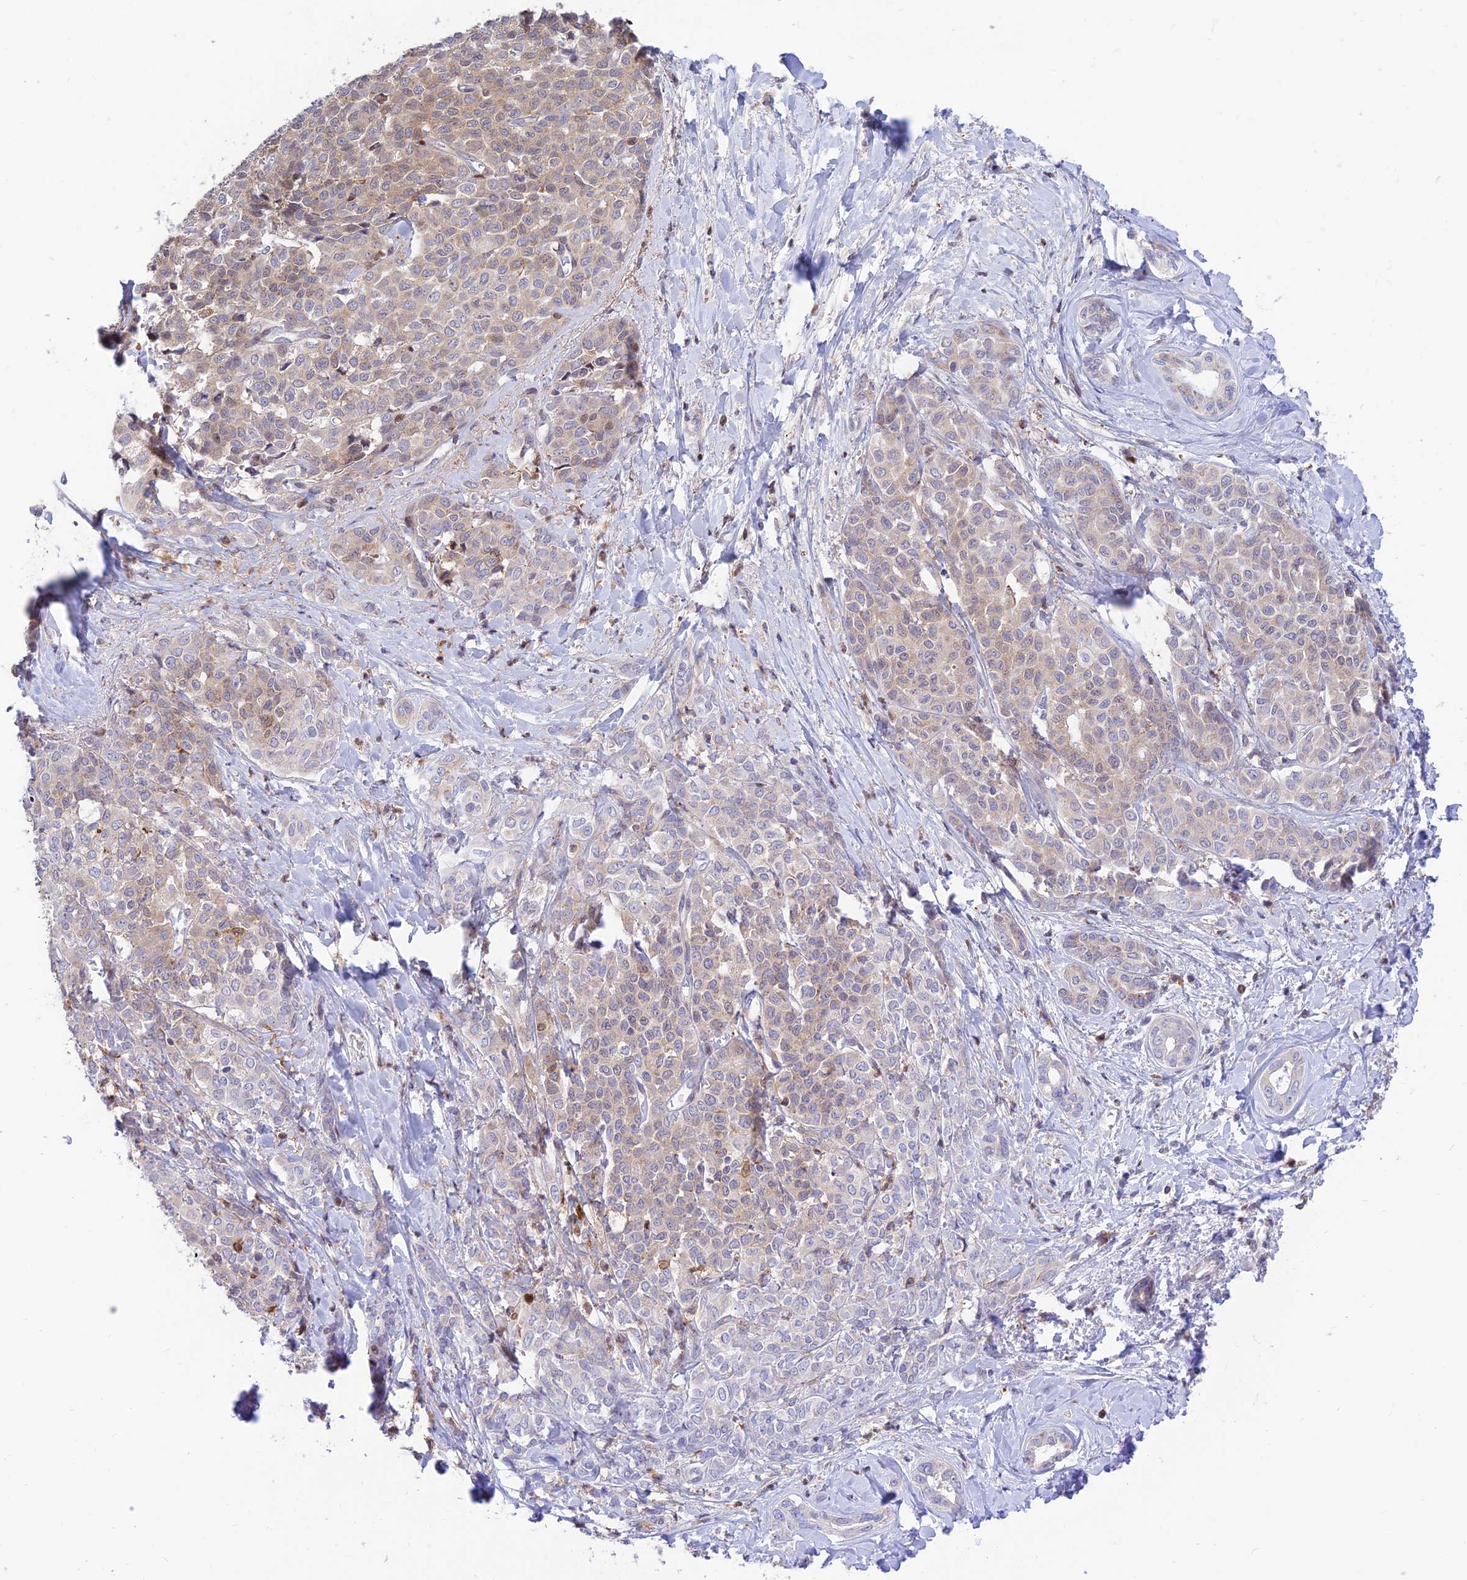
{"staining": {"intensity": "weak", "quantity": "25%-75%", "location": "cytoplasmic/membranous"}, "tissue": "liver cancer", "cell_type": "Tumor cells", "image_type": "cancer", "snomed": [{"axis": "morphology", "description": "Cholangiocarcinoma"}, {"axis": "topography", "description": "Liver"}], "caption": "Immunohistochemical staining of human liver cholangiocarcinoma shows weak cytoplasmic/membranous protein staining in about 25%-75% of tumor cells.", "gene": "FAM186B", "patient": {"sex": "female", "age": 77}}